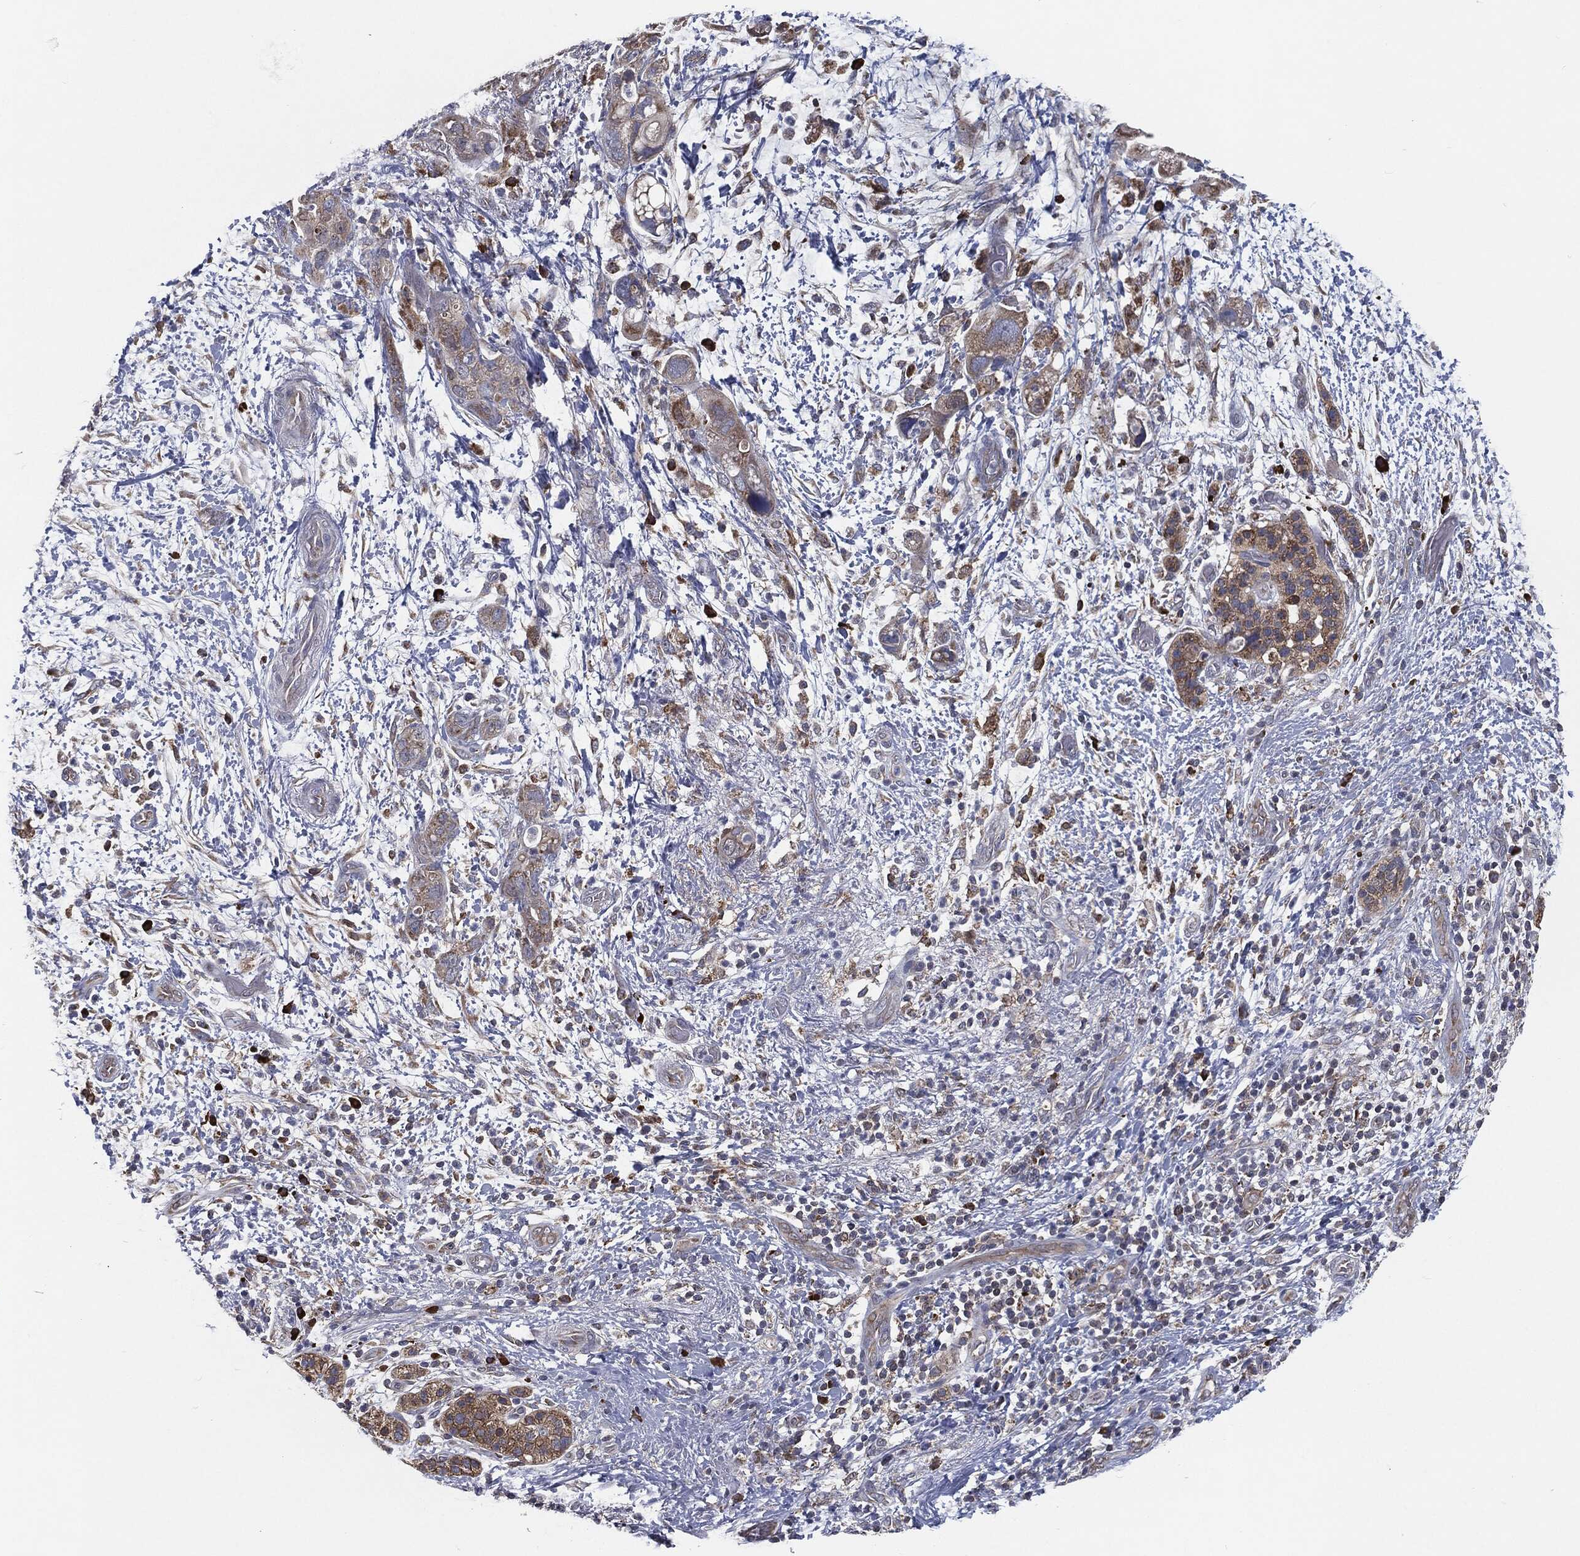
{"staining": {"intensity": "moderate", "quantity": "25%-75%", "location": "cytoplasmic/membranous"}, "tissue": "pancreatic cancer", "cell_type": "Tumor cells", "image_type": "cancer", "snomed": [{"axis": "morphology", "description": "Adenocarcinoma, NOS"}, {"axis": "topography", "description": "Pancreas"}], "caption": "Human adenocarcinoma (pancreatic) stained with a protein marker exhibits moderate staining in tumor cells.", "gene": "PRDX4", "patient": {"sex": "female", "age": 72}}